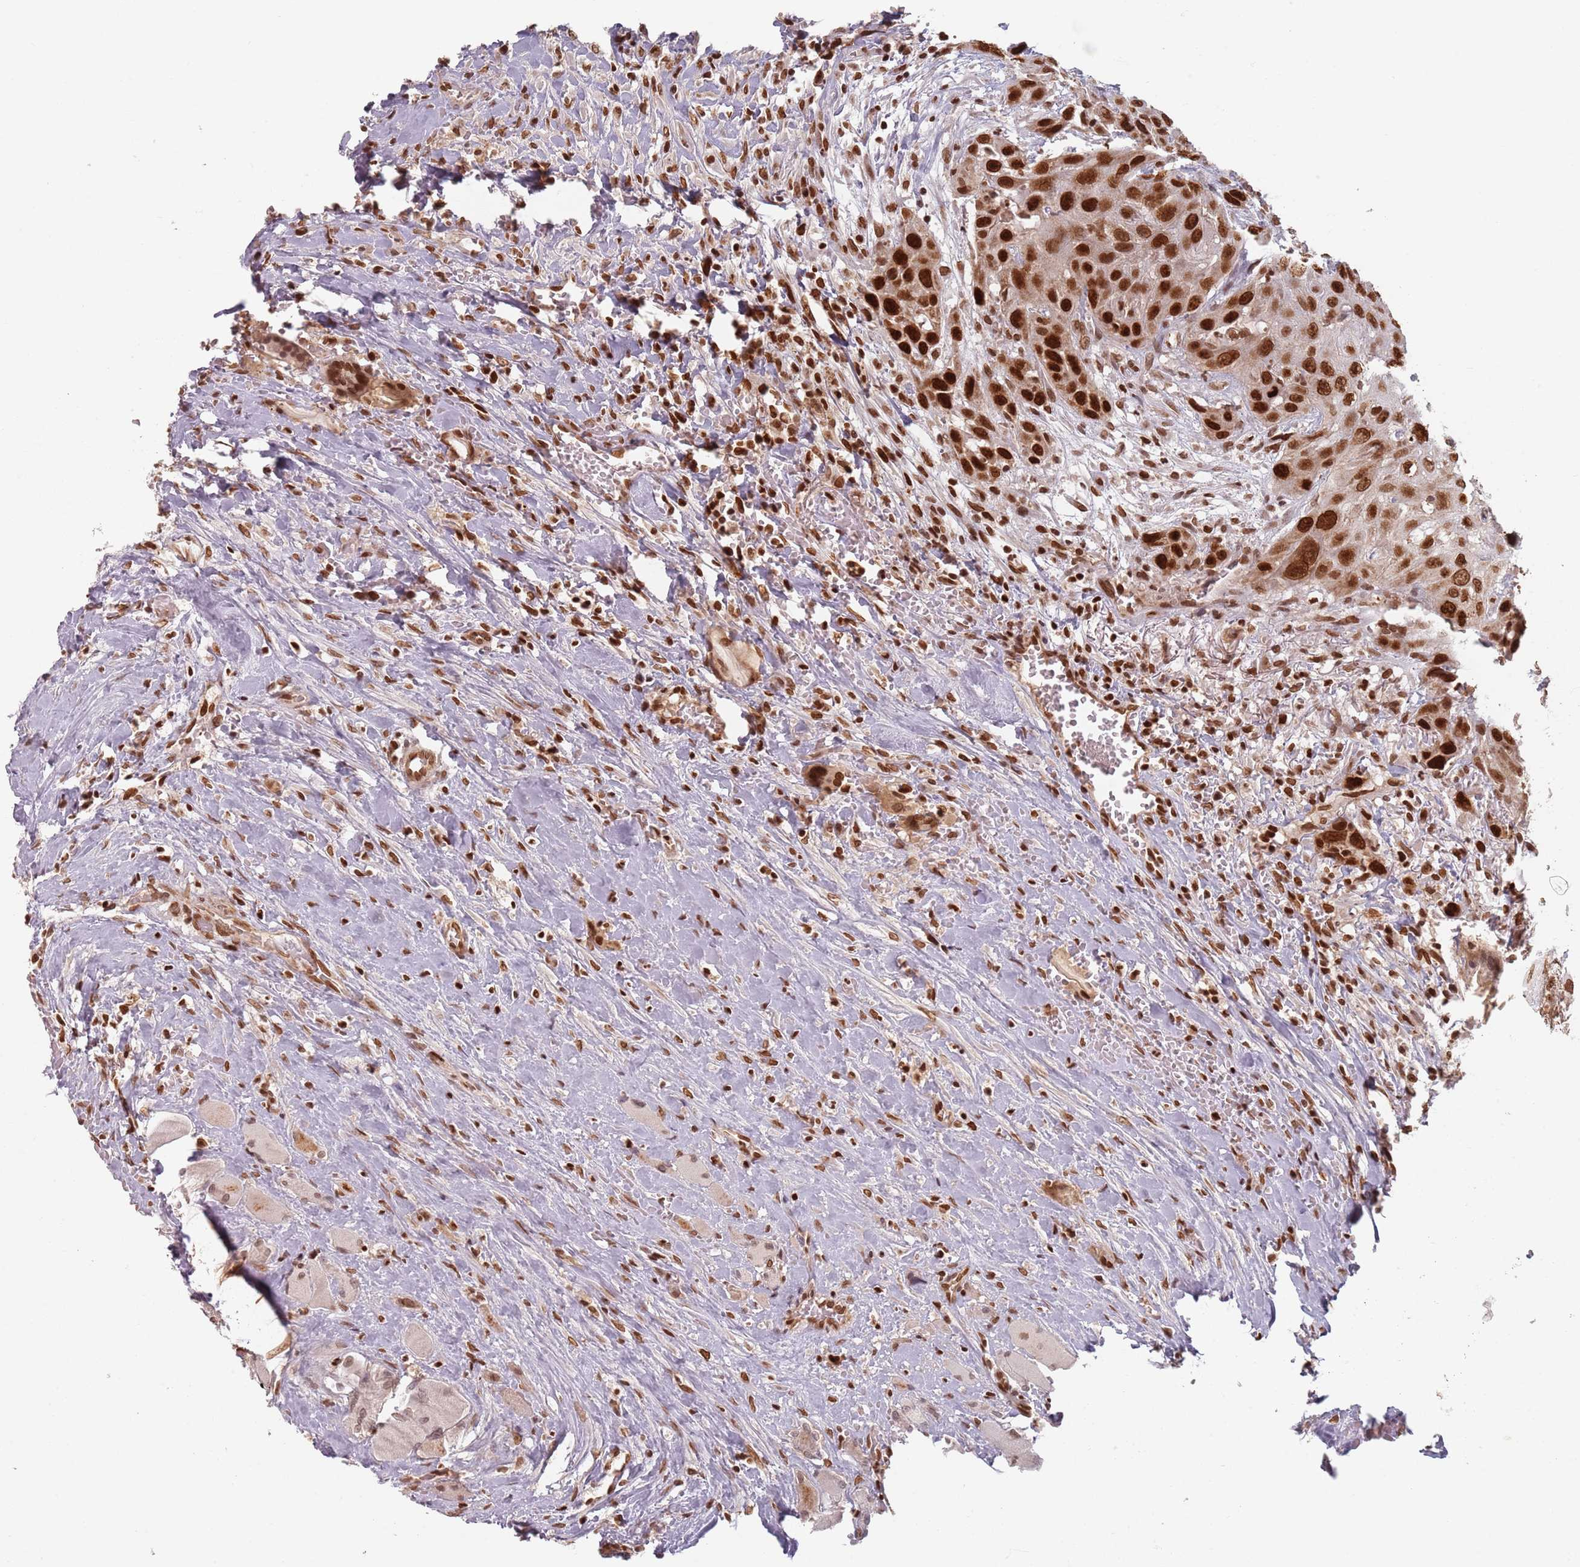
{"staining": {"intensity": "strong", "quantity": ">75%", "location": "nuclear"}, "tissue": "head and neck cancer", "cell_type": "Tumor cells", "image_type": "cancer", "snomed": [{"axis": "morphology", "description": "Squamous cell carcinoma, NOS"}, {"axis": "topography", "description": "Head-Neck"}], "caption": "Head and neck cancer (squamous cell carcinoma) stained with immunohistochemistry exhibits strong nuclear positivity in approximately >75% of tumor cells. Nuclei are stained in blue.", "gene": "NUP50", "patient": {"sex": "male", "age": 81}}